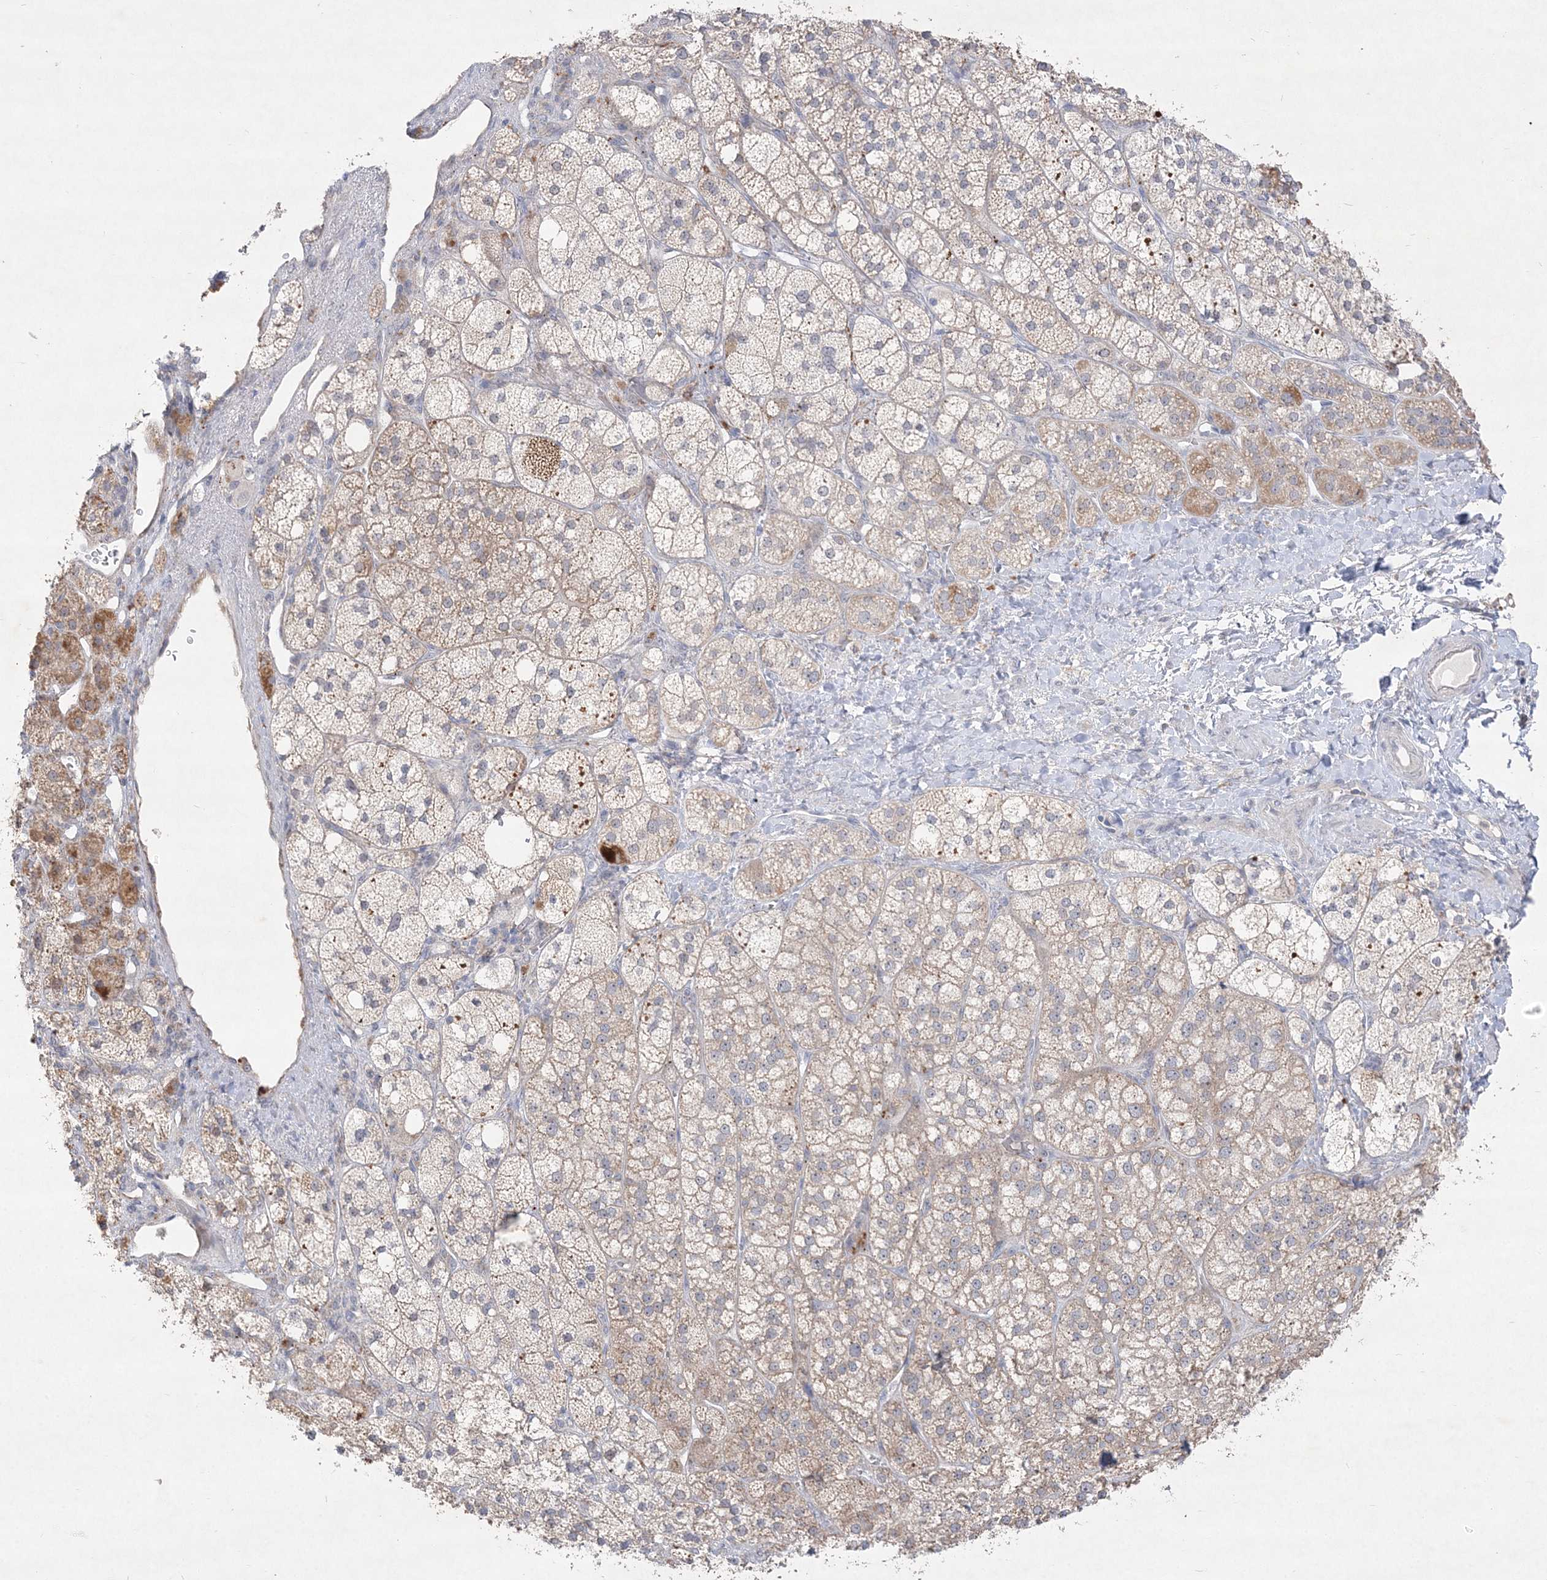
{"staining": {"intensity": "moderate", "quantity": "<25%", "location": "cytoplasmic/membranous"}, "tissue": "adrenal gland", "cell_type": "Glandular cells", "image_type": "normal", "snomed": [{"axis": "morphology", "description": "Normal tissue, NOS"}, {"axis": "topography", "description": "Adrenal gland"}], "caption": "A low amount of moderate cytoplasmic/membranous expression is seen in about <25% of glandular cells in unremarkable adrenal gland.", "gene": "CLNK", "patient": {"sex": "male", "age": 61}}